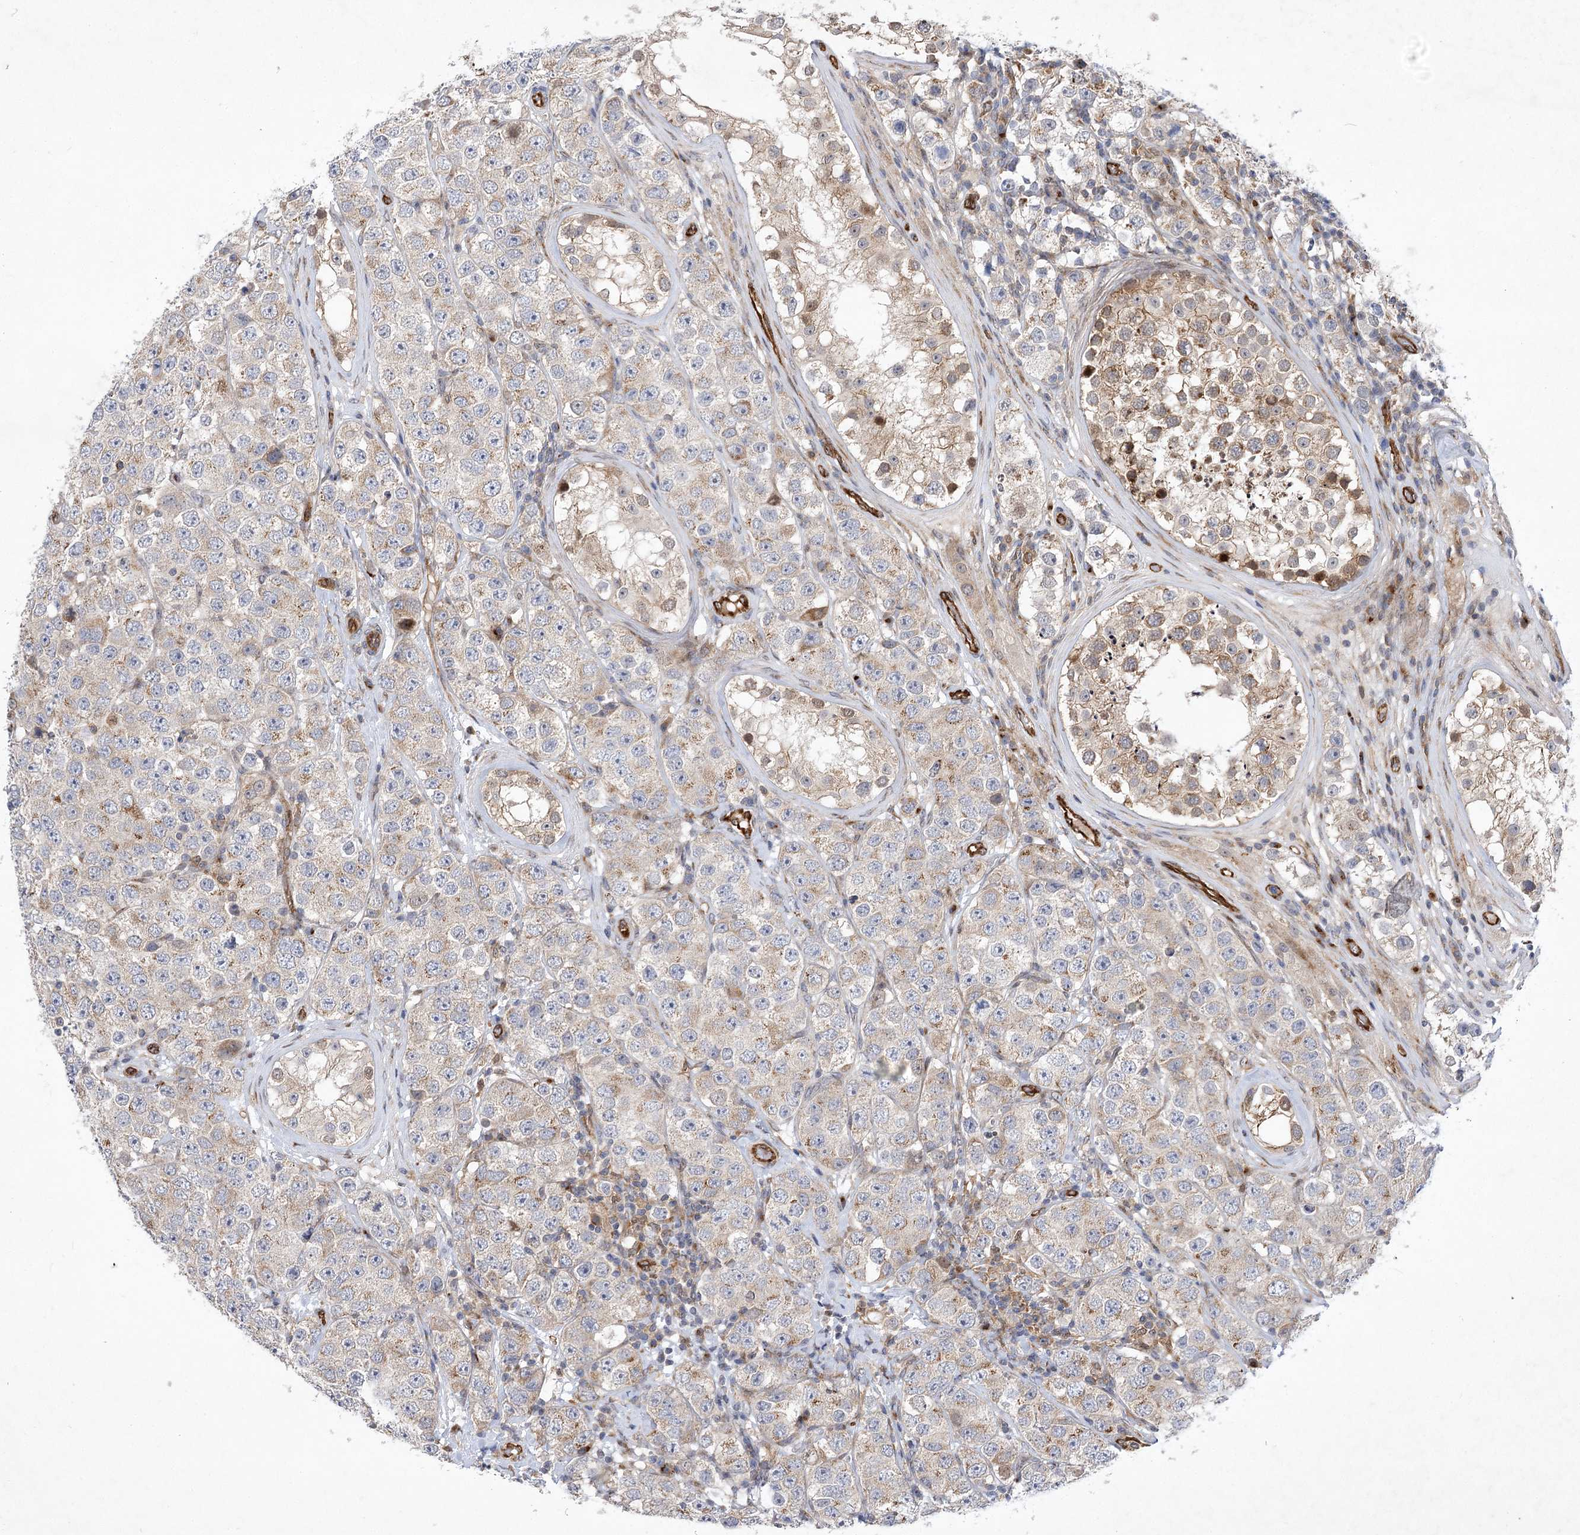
{"staining": {"intensity": "weak", "quantity": "25%-75%", "location": "cytoplasmic/membranous"}, "tissue": "testis cancer", "cell_type": "Tumor cells", "image_type": "cancer", "snomed": [{"axis": "morphology", "description": "Seminoma, NOS"}, {"axis": "topography", "description": "Testis"}], "caption": "Immunohistochemical staining of human testis cancer reveals low levels of weak cytoplasmic/membranous staining in approximately 25%-75% of tumor cells.", "gene": "ARHGAP31", "patient": {"sex": "male", "age": 28}}